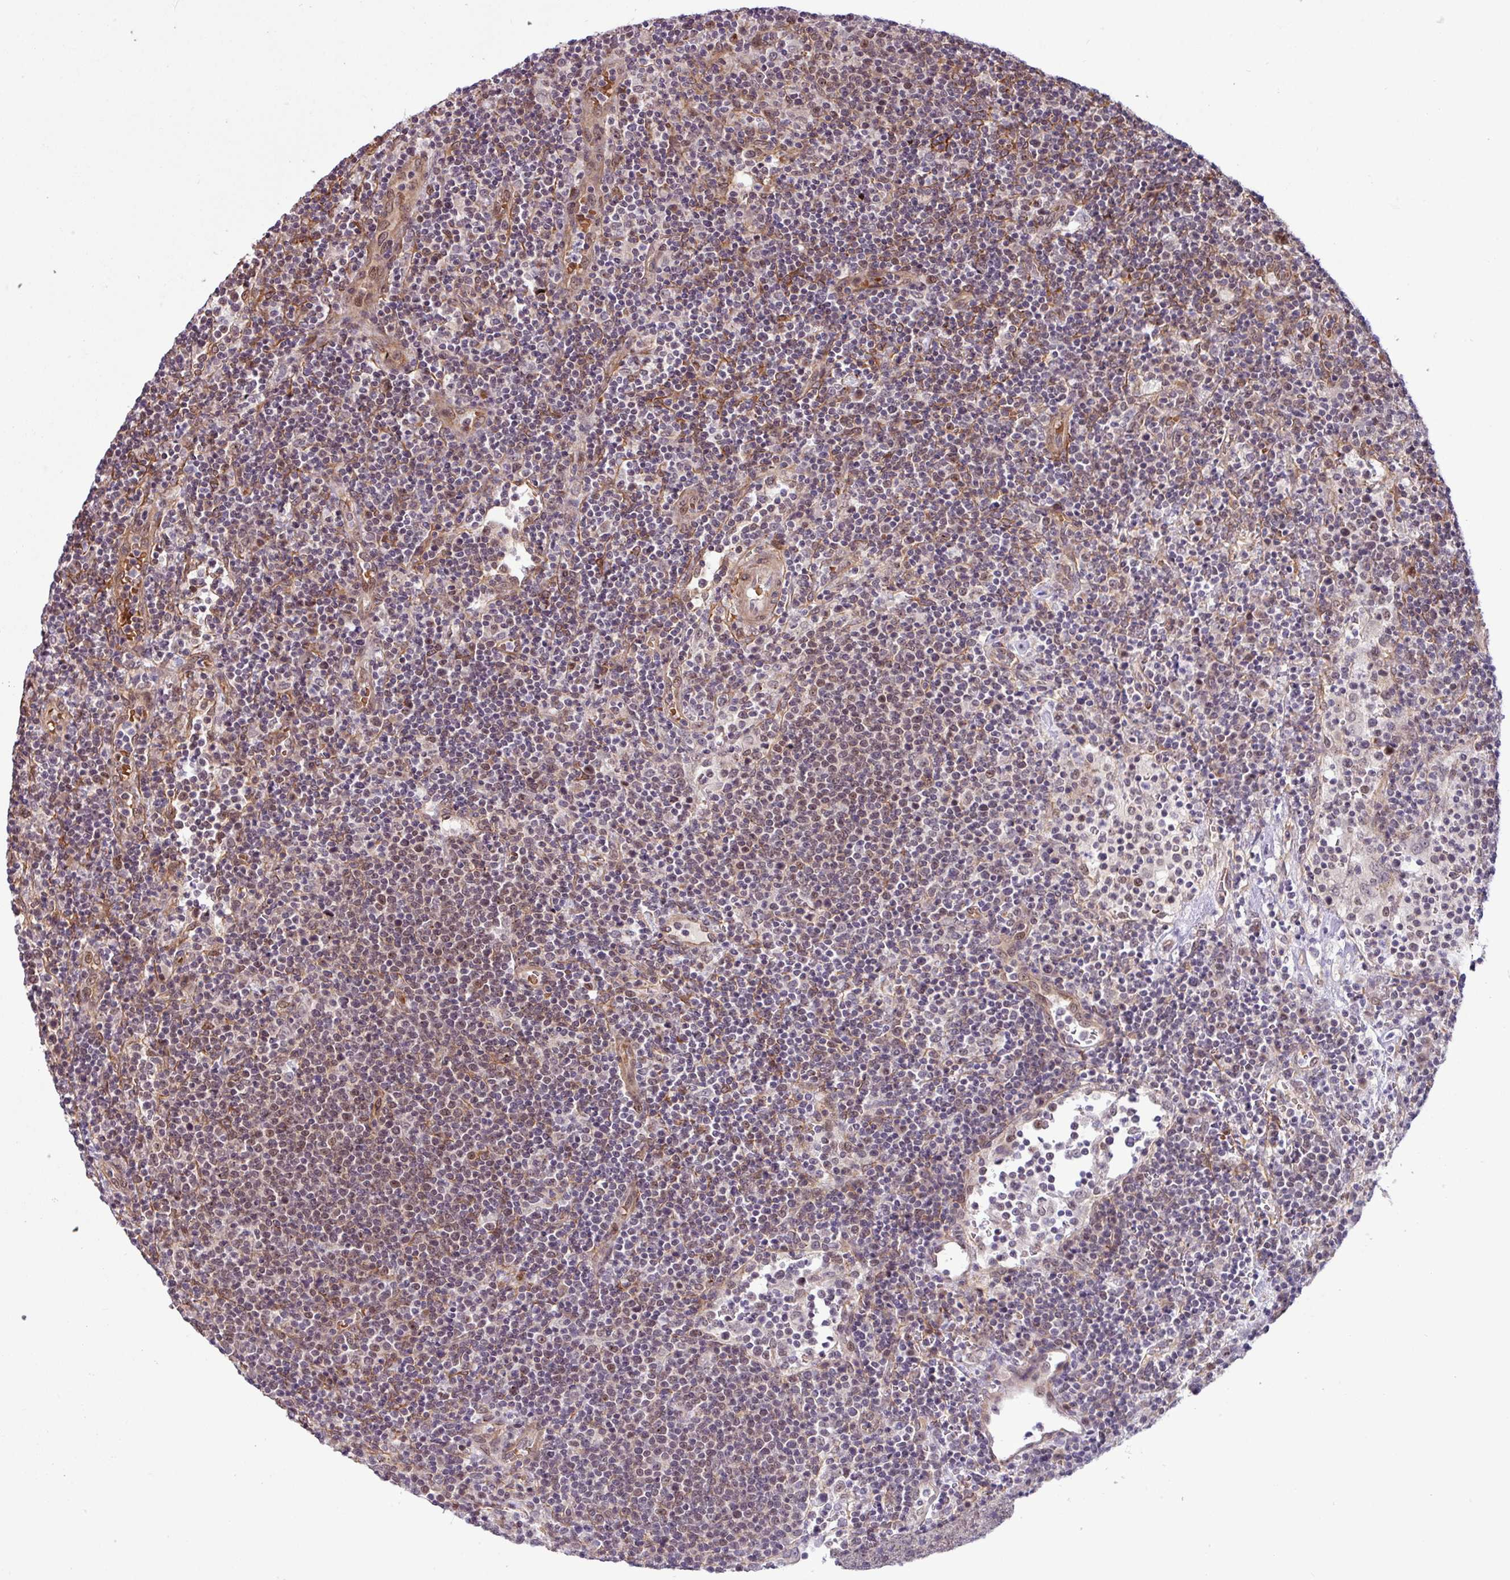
{"staining": {"intensity": "weak", "quantity": "<25%", "location": "cytoplasmic/membranous,nuclear"}, "tissue": "lymphoma", "cell_type": "Tumor cells", "image_type": "cancer", "snomed": [{"axis": "morphology", "description": "Malignant lymphoma, non-Hodgkin's type, High grade"}, {"axis": "topography", "description": "Lymph node"}], "caption": "Tumor cells are negative for brown protein staining in high-grade malignant lymphoma, non-Hodgkin's type. (Stains: DAB (3,3'-diaminobenzidine) immunohistochemistry with hematoxylin counter stain, Microscopy: brightfield microscopy at high magnification).", "gene": "C7orf50", "patient": {"sex": "male", "age": 61}}